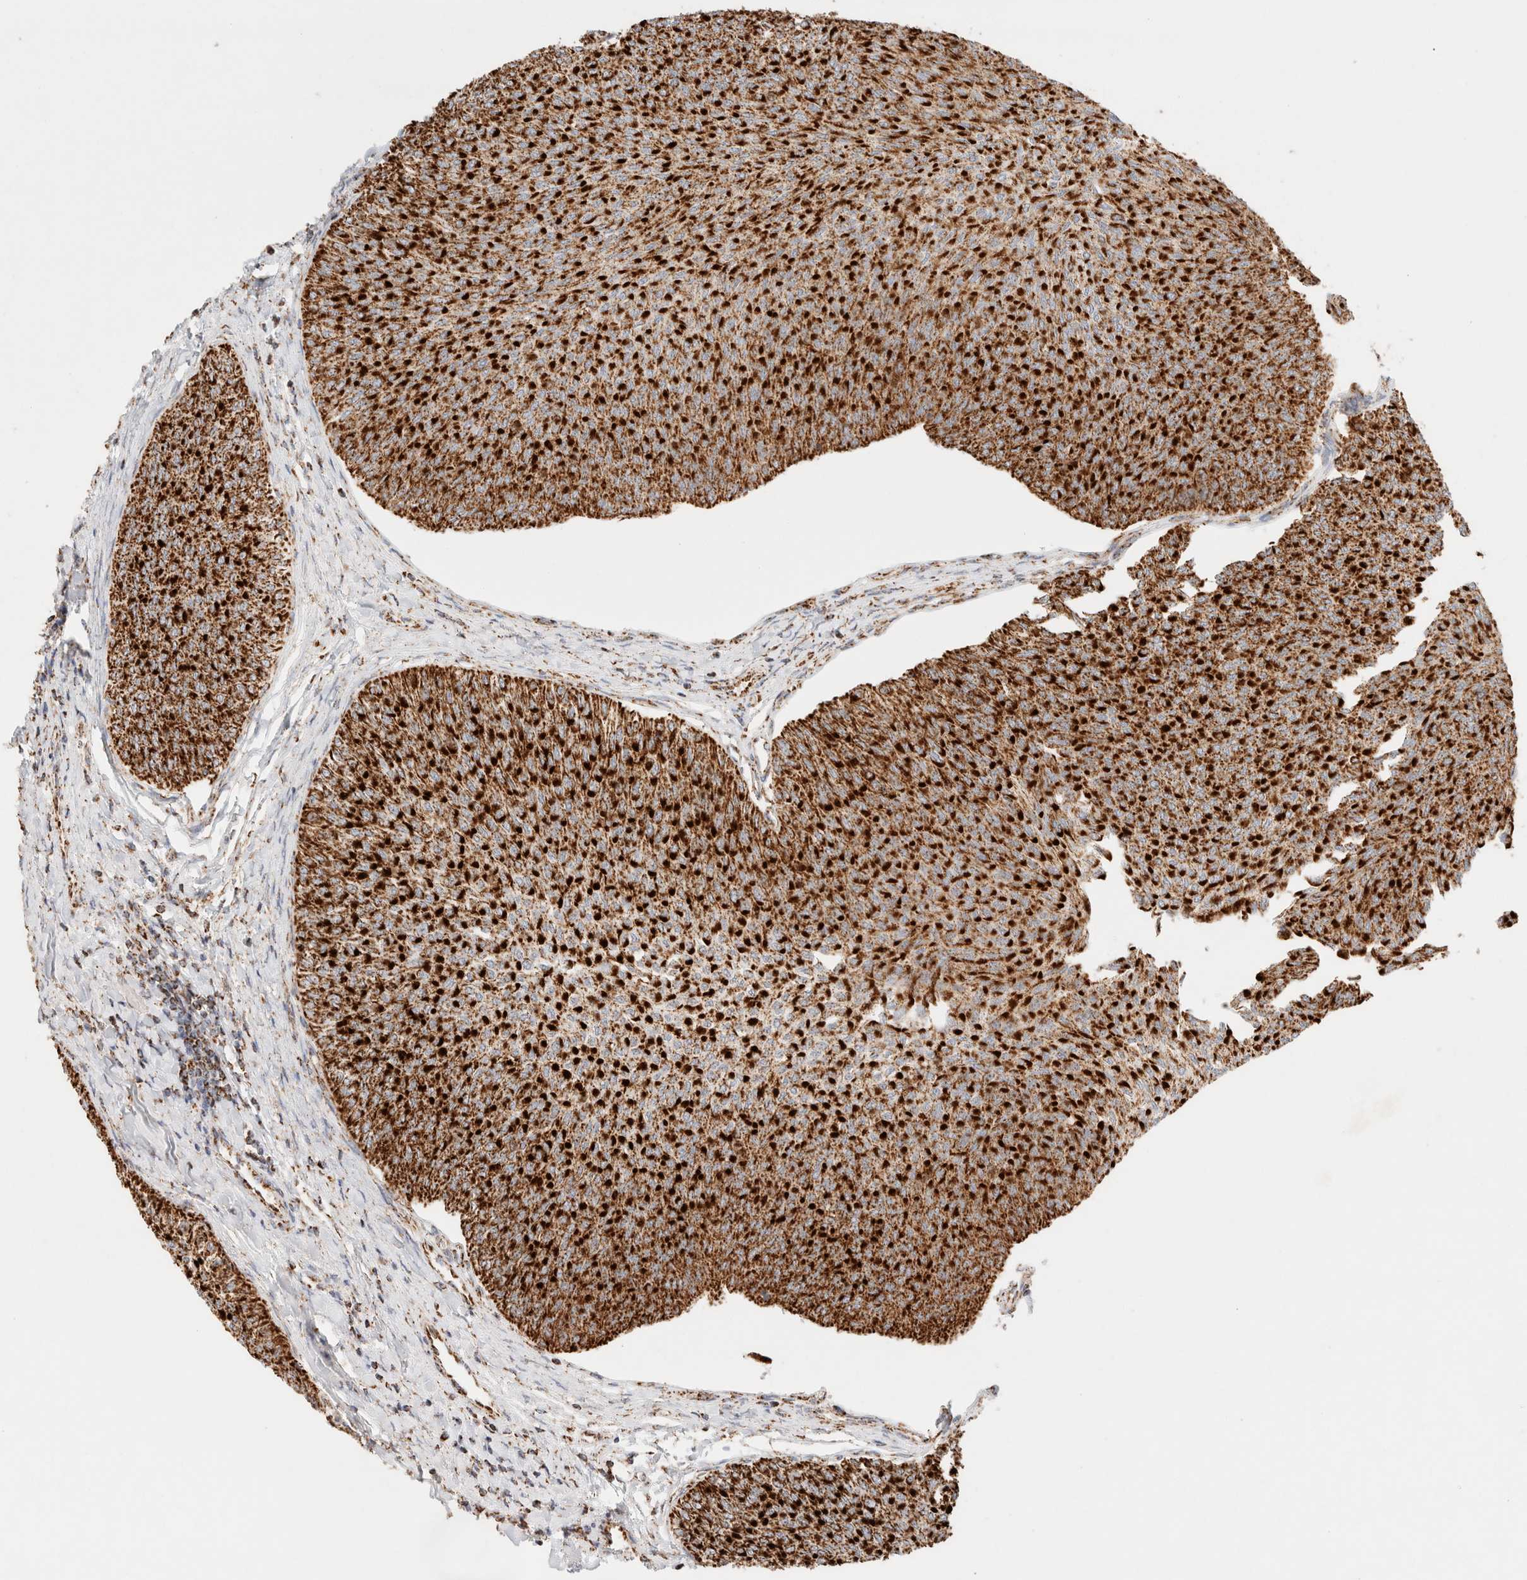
{"staining": {"intensity": "strong", "quantity": ">75%", "location": "cytoplasmic/membranous"}, "tissue": "urothelial cancer", "cell_type": "Tumor cells", "image_type": "cancer", "snomed": [{"axis": "morphology", "description": "Urothelial carcinoma, Low grade"}, {"axis": "topography", "description": "Urinary bladder"}], "caption": "The photomicrograph demonstrates immunohistochemical staining of urothelial carcinoma (low-grade). There is strong cytoplasmic/membranous staining is seen in about >75% of tumor cells. The staining was performed using DAB (3,3'-diaminobenzidine) to visualize the protein expression in brown, while the nuclei were stained in blue with hematoxylin (Magnification: 20x).", "gene": "PHB2", "patient": {"sex": "male", "age": 78}}